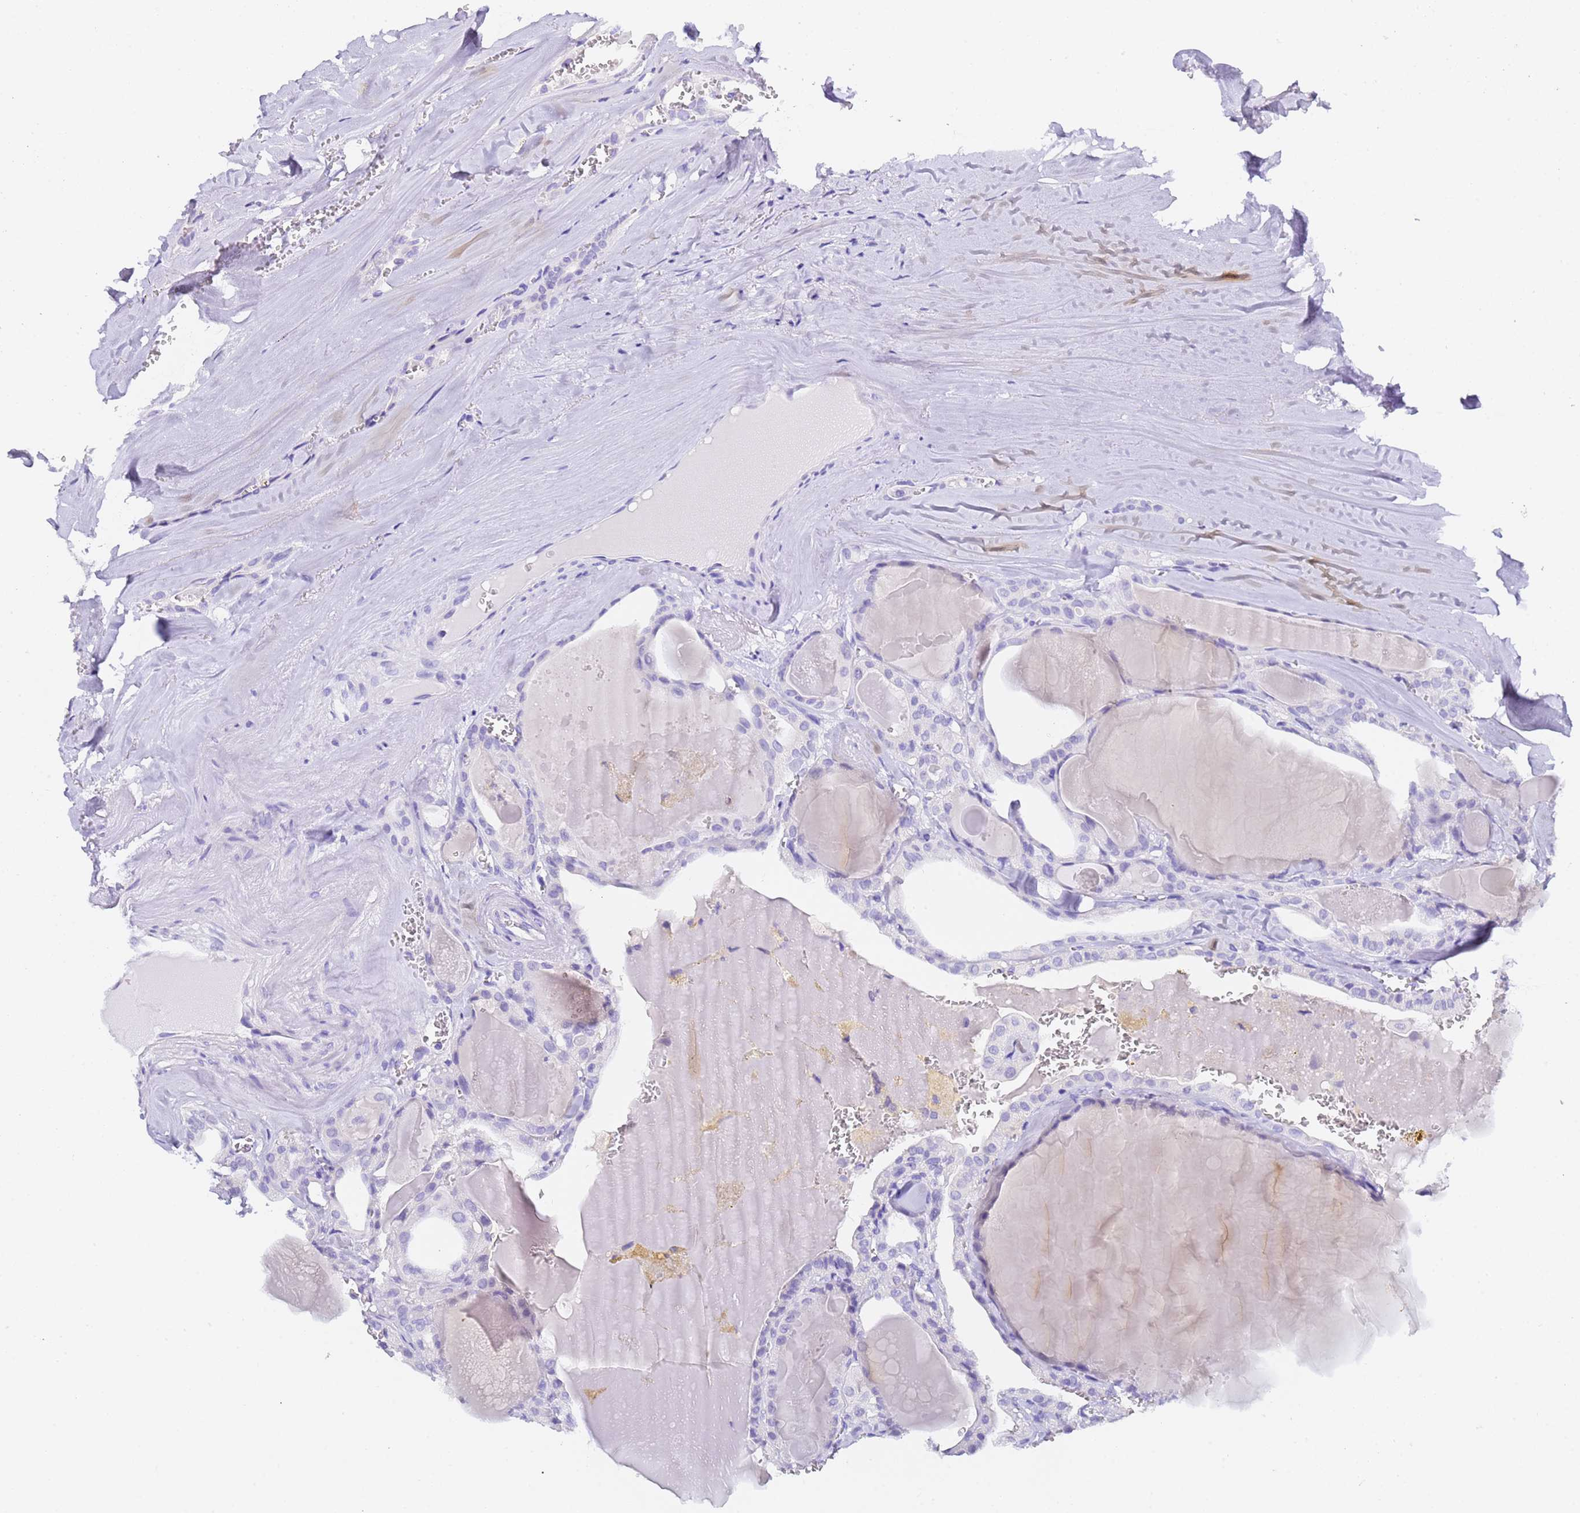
{"staining": {"intensity": "negative", "quantity": "none", "location": "none"}, "tissue": "thyroid cancer", "cell_type": "Tumor cells", "image_type": "cancer", "snomed": [{"axis": "morphology", "description": "Papillary adenocarcinoma, NOS"}, {"axis": "topography", "description": "Thyroid gland"}], "caption": "The histopathology image reveals no staining of tumor cells in papillary adenocarcinoma (thyroid).", "gene": "GABRA1", "patient": {"sex": "male", "age": 52}}